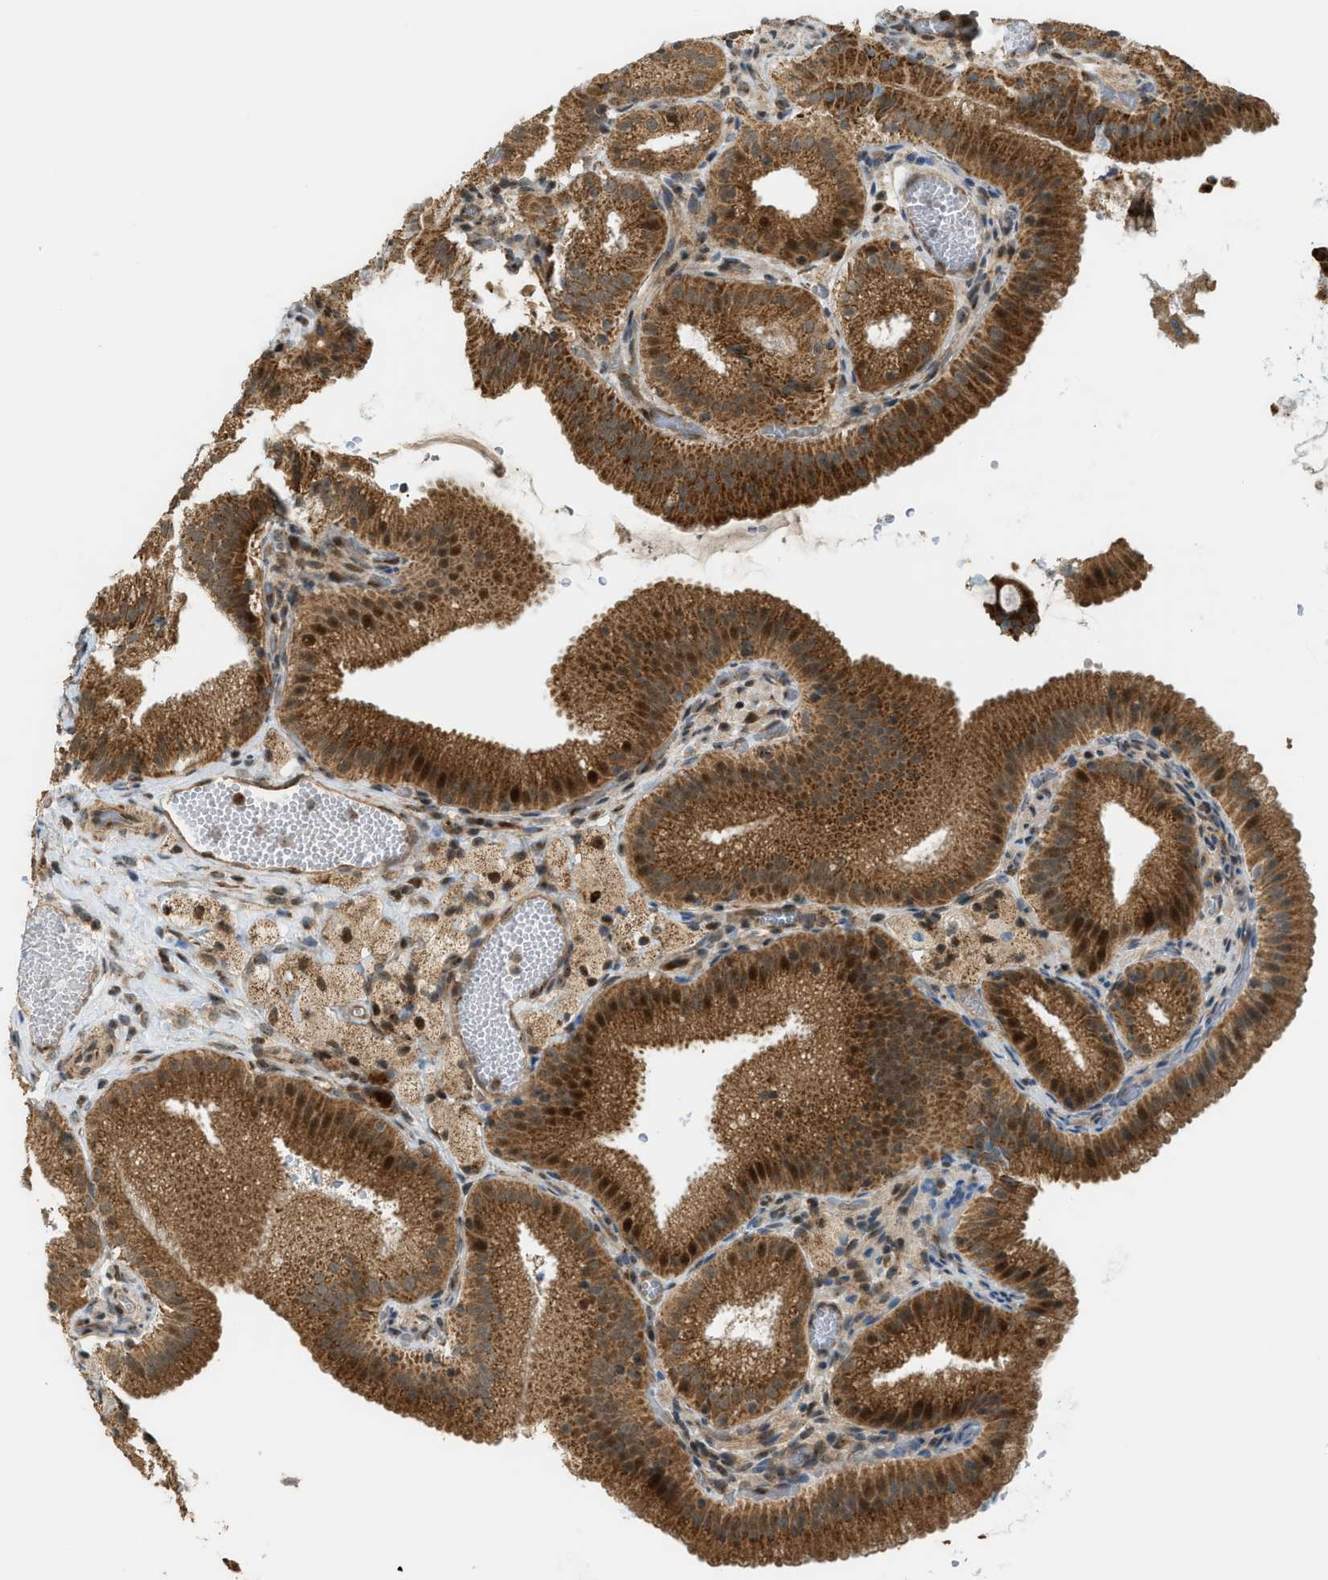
{"staining": {"intensity": "strong", "quantity": ">75%", "location": "cytoplasmic/membranous,nuclear"}, "tissue": "gallbladder", "cell_type": "Glandular cells", "image_type": "normal", "snomed": [{"axis": "morphology", "description": "Normal tissue, NOS"}, {"axis": "topography", "description": "Gallbladder"}], "caption": "Glandular cells demonstrate strong cytoplasmic/membranous,nuclear expression in approximately >75% of cells in benign gallbladder. Nuclei are stained in blue.", "gene": "CCDC186", "patient": {"sex": "male", "age": 54}}